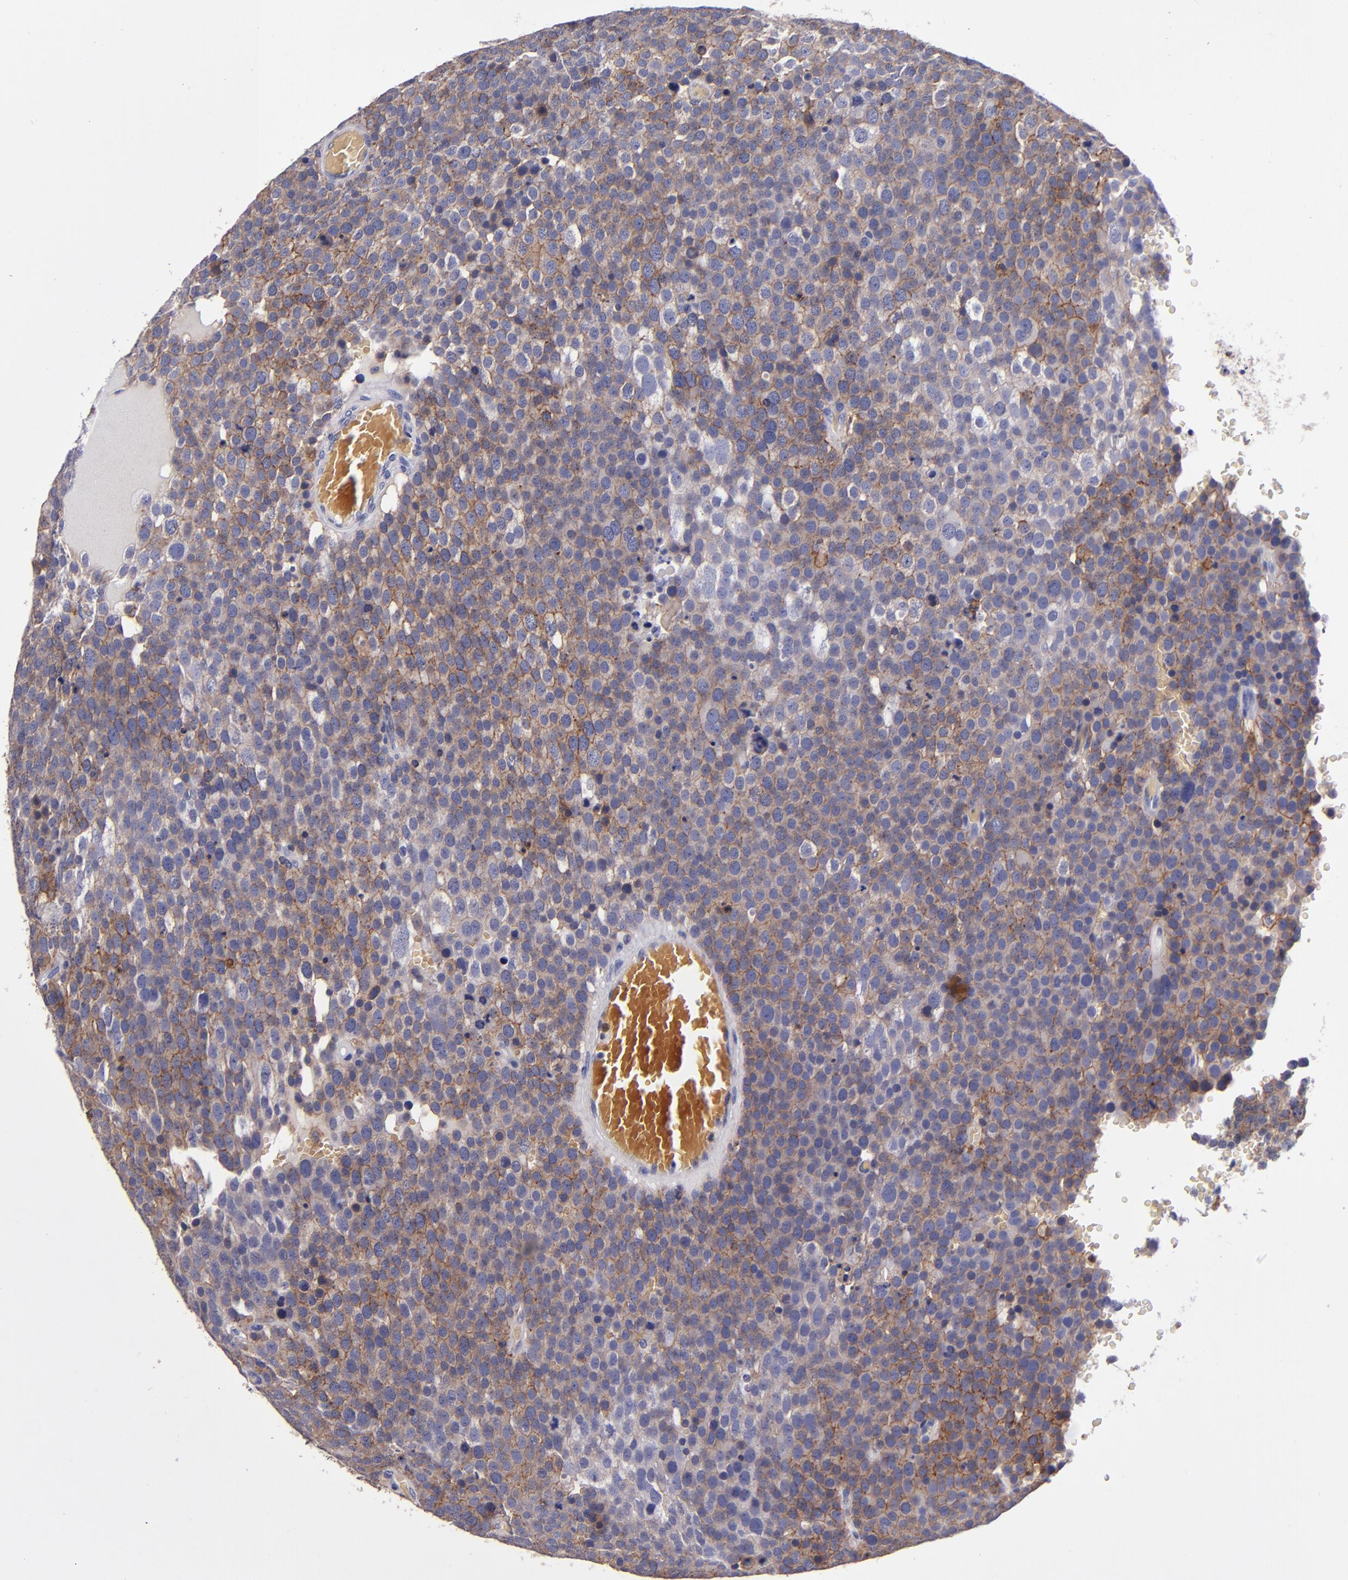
{"staining": {"intensity": "moderate", "quantity": "25%-75%", "location": "cytoplasmic/membranous"}, "tissue": "testis cancer", "cell_type": "Tumor cells", "image_type": "cancer", "snomed": [{"axis": "morphology", "description": "Seminoma, NOS"}, {"axis": "topography", "description": "Testis"}], "caption": "Protein expression analysis of human seminoma (testis) reveals moderate cytoplasmic/membranous staining in approximately 25%-75% of tumor cells.", "gene": "SIRPA", "patient": {"sex": "male", "age": 71}}